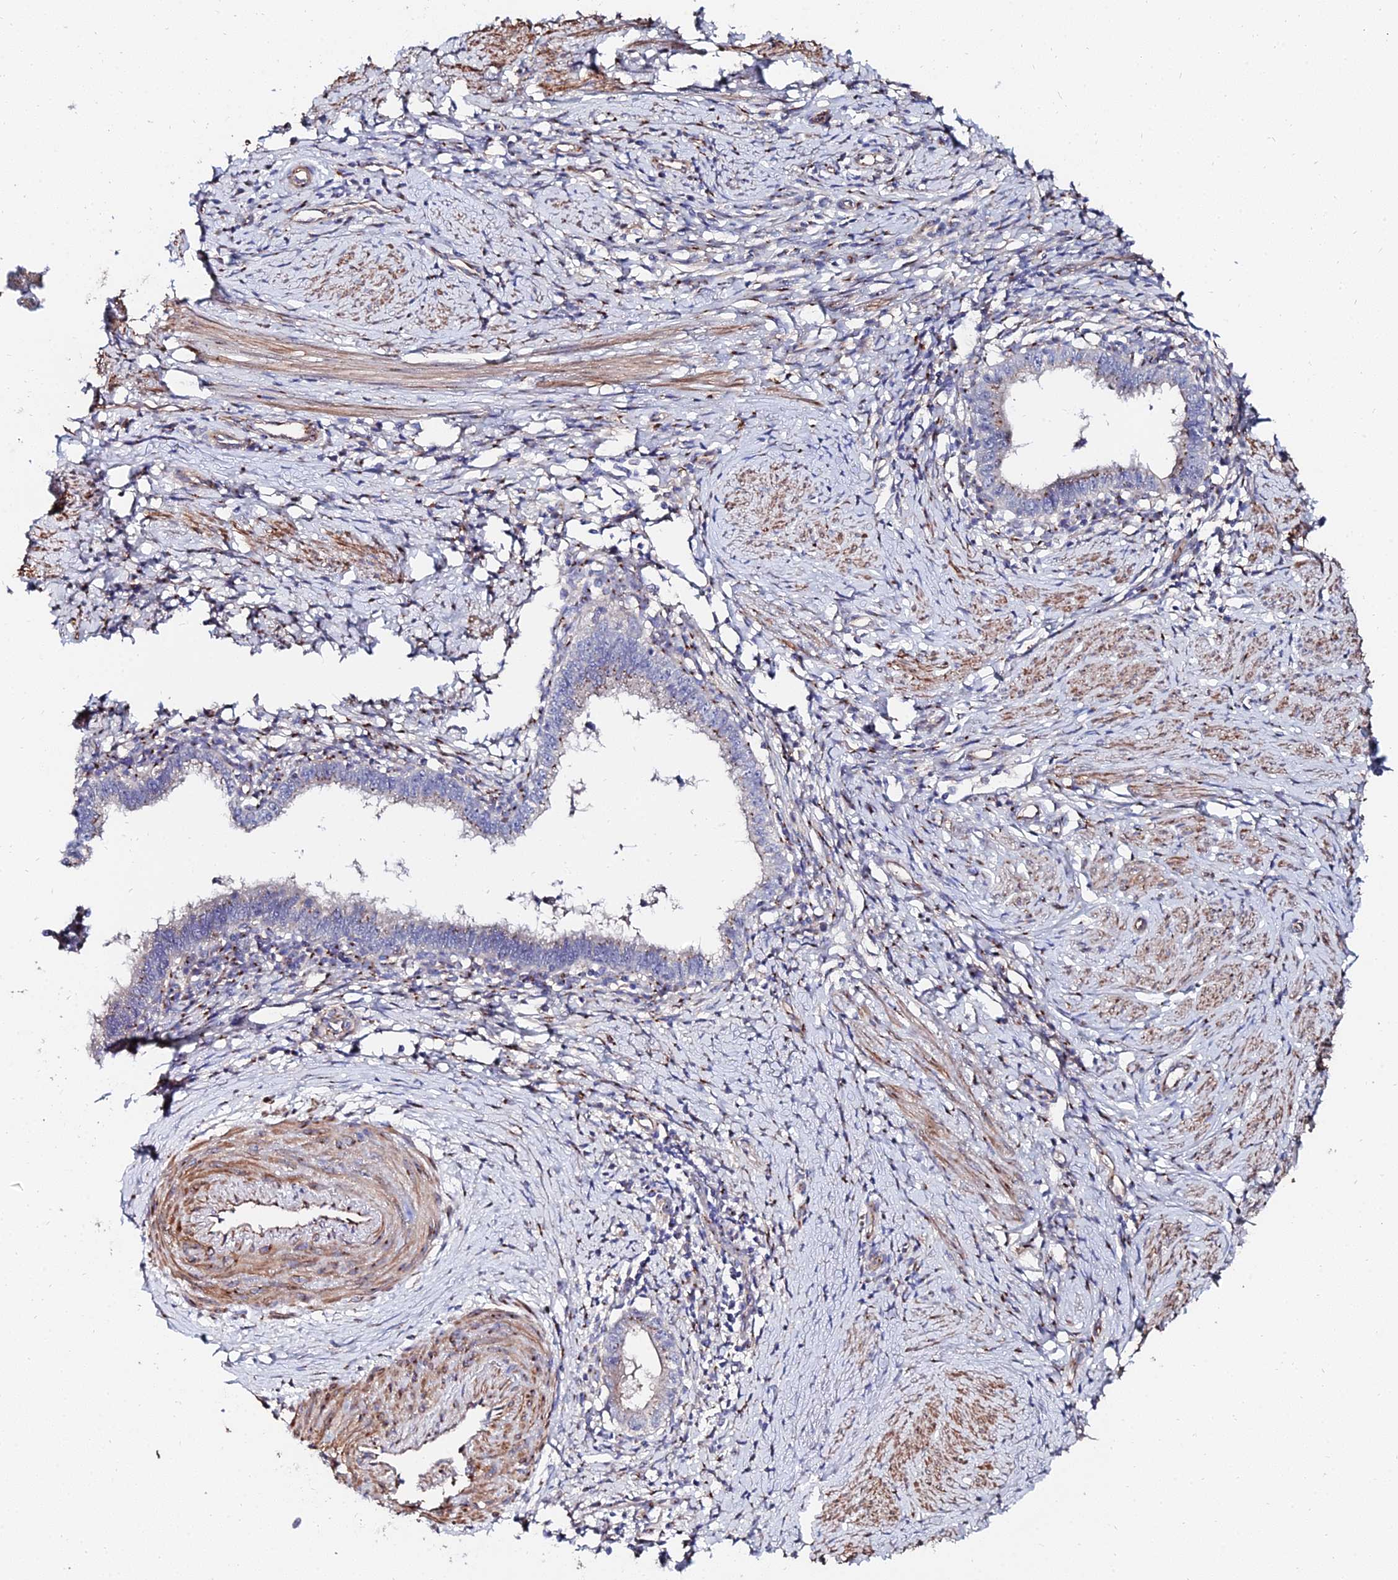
{"staining": {"intensity": "weak", "quantity": "25%-75%", "location": "cytoplasmic/membranous"}, "tissue": "cervical cancer", "cell_type": "Tumor cells", "image_type": "cancer", "snomed": [{"axis": "morphology", "description": "Adenocarcinoma, NOS"}, {"axis": "topography", "description": "Cervix"}], "caption": "Protein staining of cervical cancer tissue displays weak cytoplasmic/membranous staining in approximately 25%-75% of tumor cells.", "gene": "BORCS8", "patient": {"sex": "female", "age": 36}}